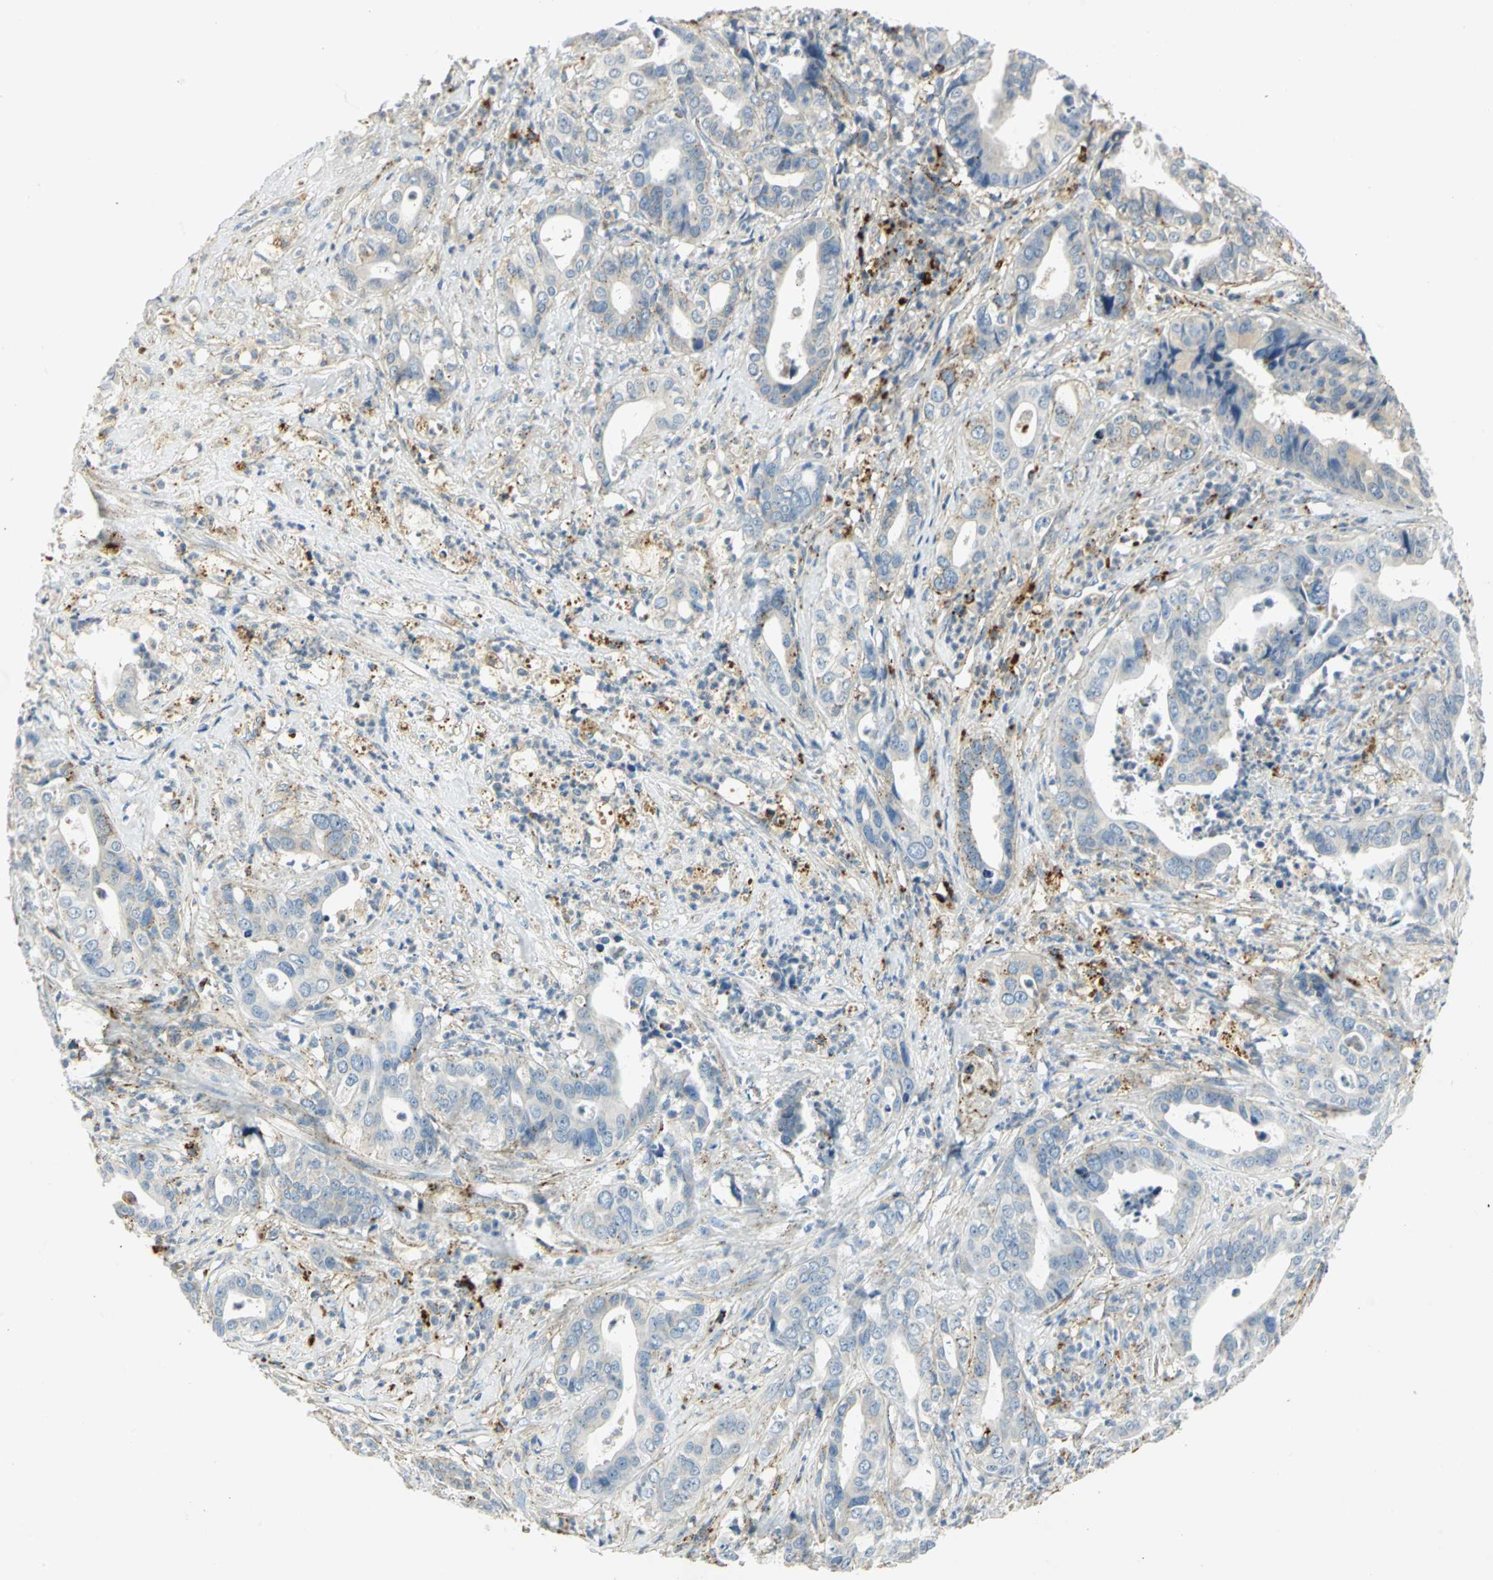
{"staining": {"intensity": "weak", "quantity": "<25%", "location": "cytoplasmic/membranous"}, "tissue": "liver cancer", "cell_type": "Tumor cells", "image_type": "cancer", "snomed": [{"axis": "morphology", "description": "Cholangiocarcinoma"}, {"axis": "topography", "description": "Liver"}], "caption": "Immunohistochemistry (IHC) image of liver cancer (cholangiocarcinoma) stained for a protein (brown), which demonstrates no staining in tumor cells. (DAB immunohistochemistry visualized using brightfield microscopy, high magnification).", "gene": "ARSA", "patient": {"sex": "female", "age": 61}}